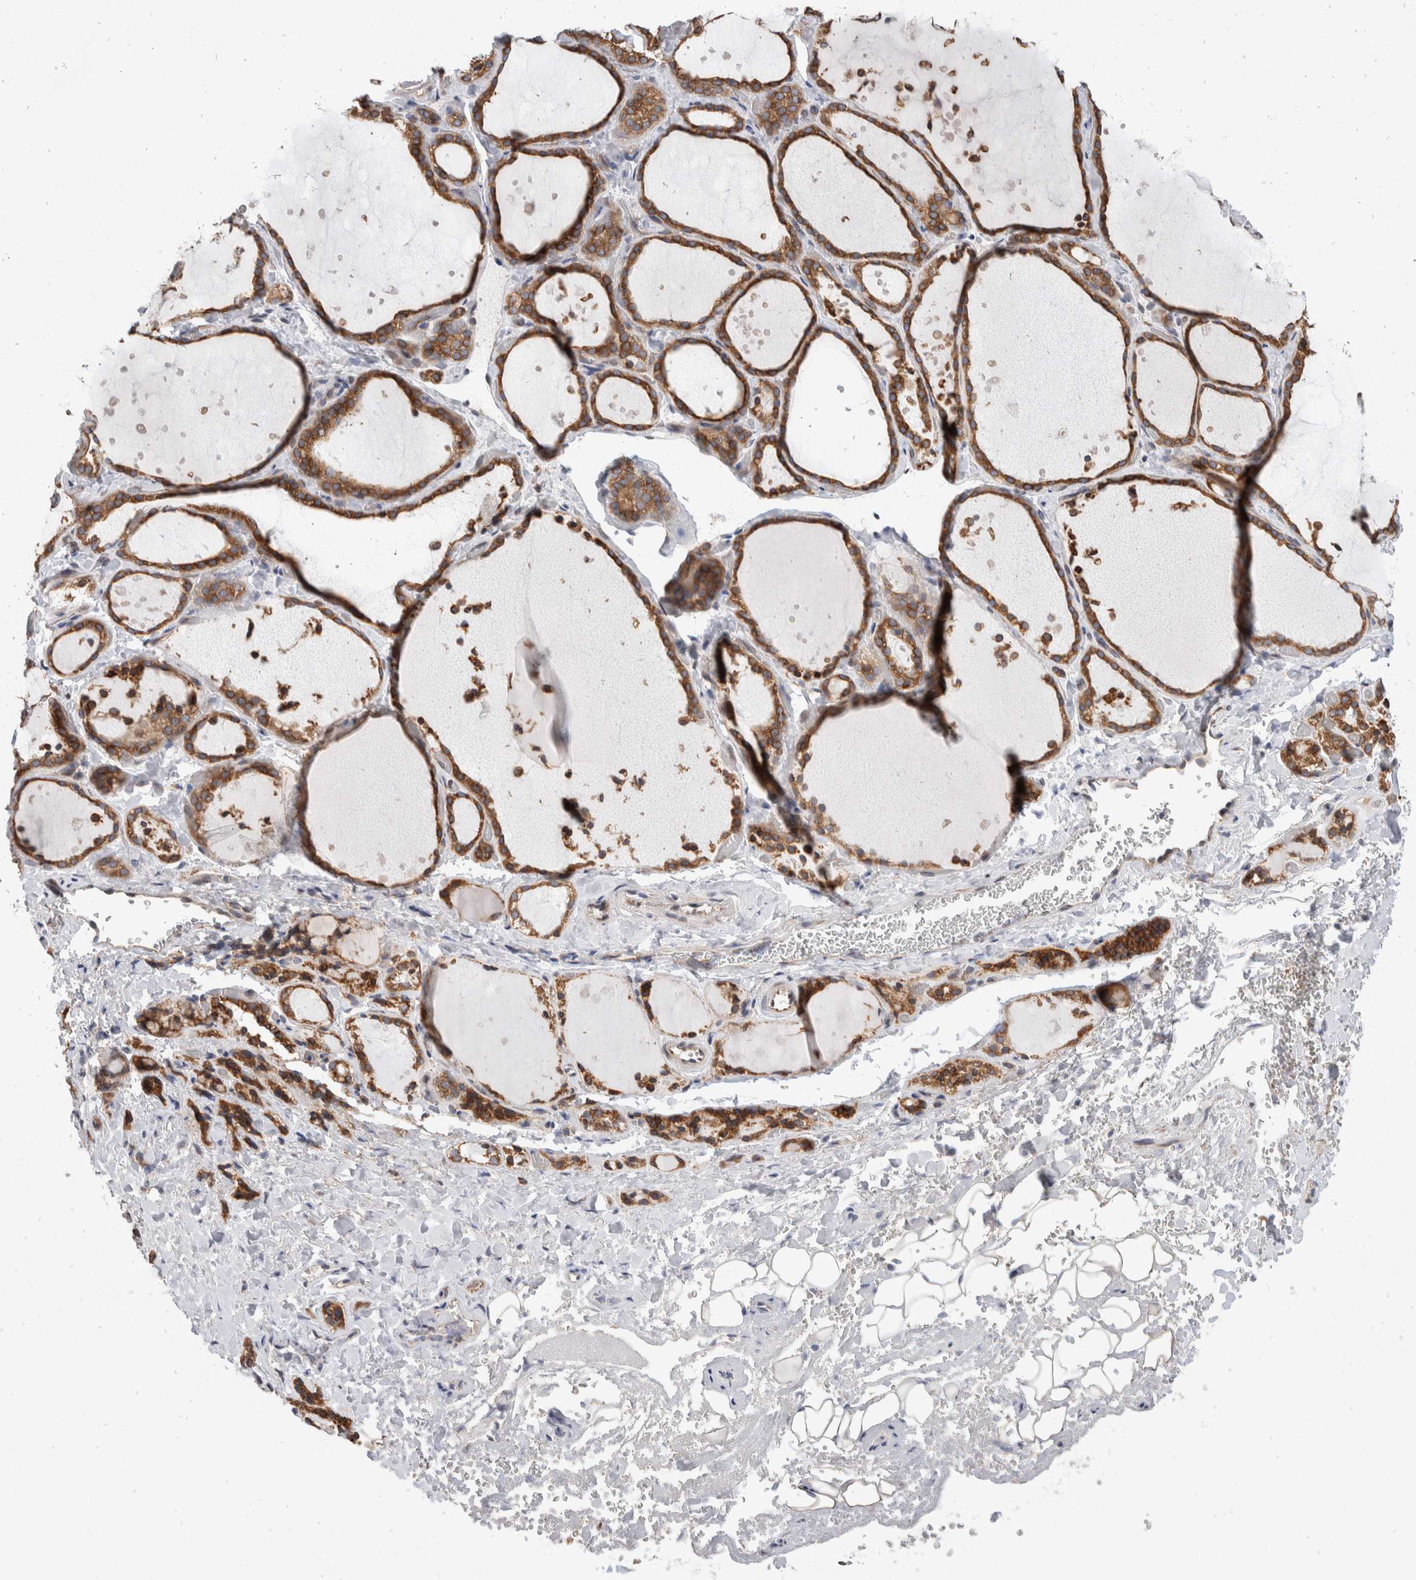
{"staining": {"intensity": "strong", "quantity": ">75%", "location": "cytoplasmic/membranous"}, "tissue": "thyroid gland", "cell_type": "Glandular cells", "image_type": "normal", "snomed": [{"axis": "morphology", "description": "Normal tissue, NOS"}, {"axis": "topography", "description": "Thyroid gland"}], "caption": "Thyroid gland was stained to show a protein in brown. There is high levels of strong cytoplasmic/membranous expression in approximately >75% of glandular cells.", "gene": "TMEM245", "patient": {"sex": "female", "age": 44}}